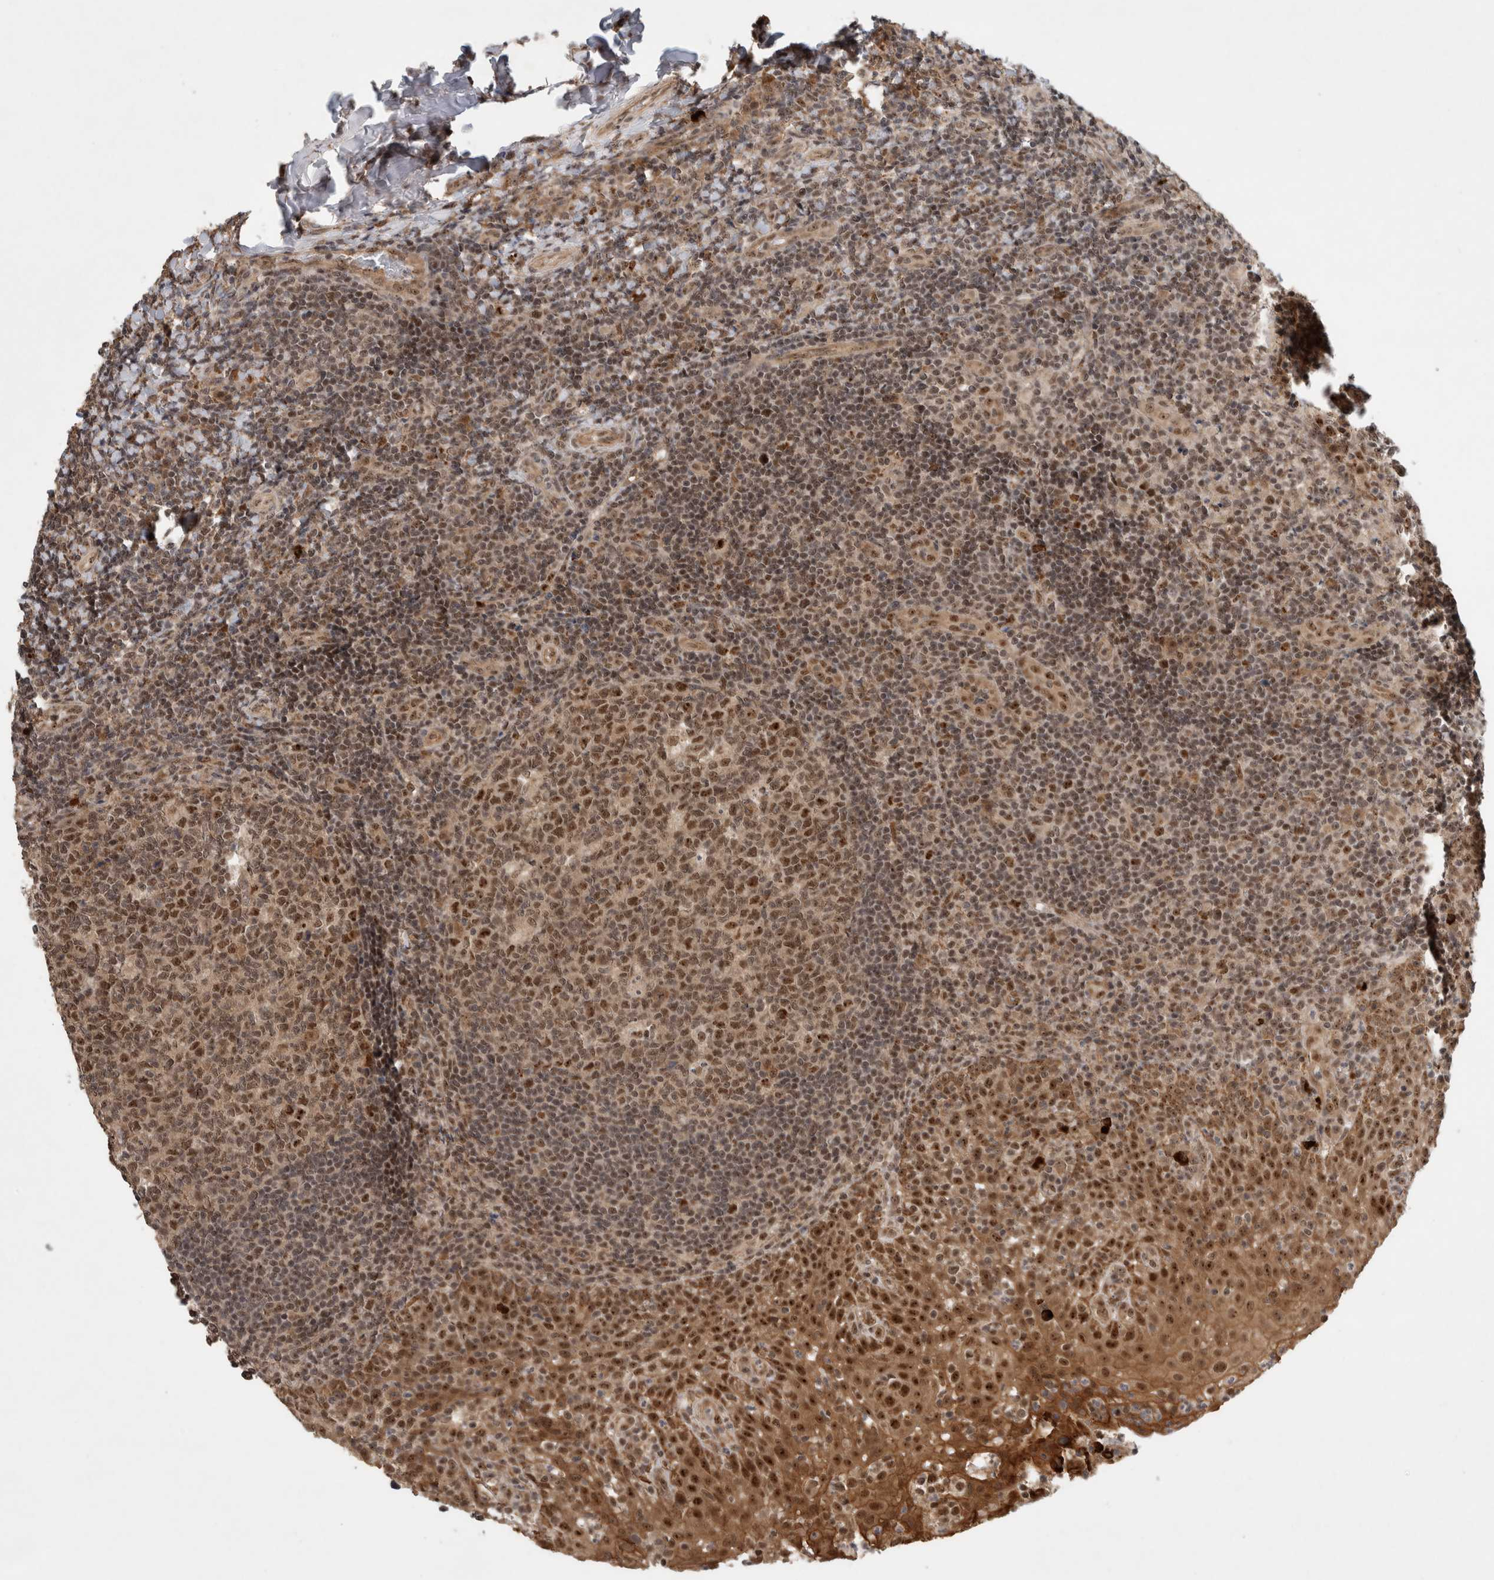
{"staining": {"intensity": "moderate", "quantity": ">75%", "location": "nuclear"}, "tissue": "tonsil", "cell_type": "Germinal center cells", "image_type": "normal", "snomed": [{"axis": "morphology", "description": "Normal tissue, NOS"}, {"axis": "topography", "description": "Tonsil"}], "caption": "Immunohistochemistry micrograph of benign tonsil: tonsil stained using IHC demonstrates medium levels of moderate protein expression localized specifically in the nuclear of germinal center cells, appearing as a nuclear brown color.", "gene": "MPHOSPH6", "patient": {"sex": "female", "age": 19}}